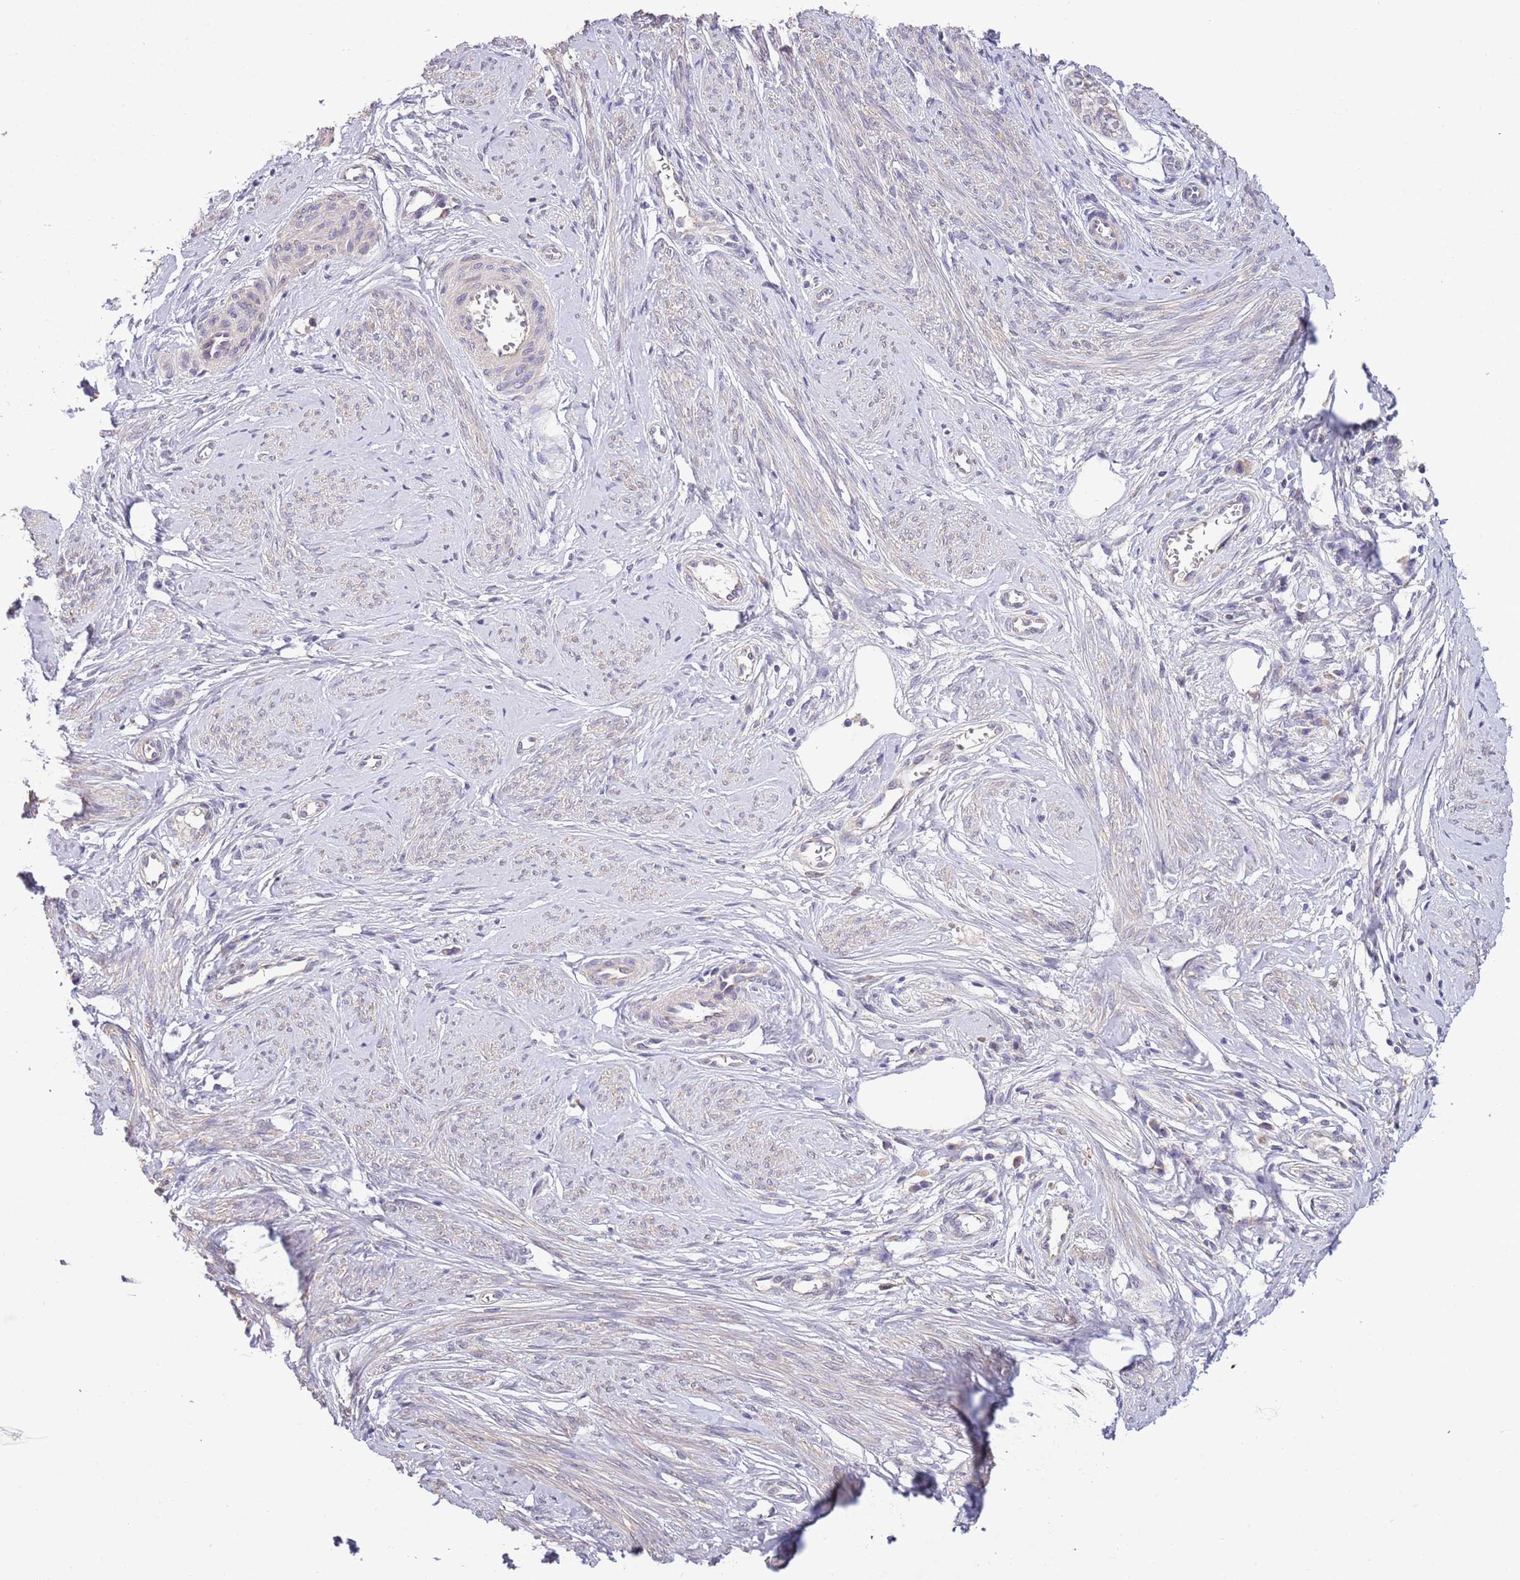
{"staining": {"intensity": "negative", "quantity": "none", "location": "none"}, "tissue": "cervical cancer", "cell_type": "Tumor cells", "image_type": "cancer", "snomed": [{"axis": "morphology", "description": "Adenocarcinoma, NOS"}, {"axis": "topography", "description": "Cervix"}], "caption": "Adenocarcinoma (cervical) stained for a protein using IHC demonstrates no expression tumor cells.", "gene": "LIPJ", "patient": {"sex": "female", "age": 36}}